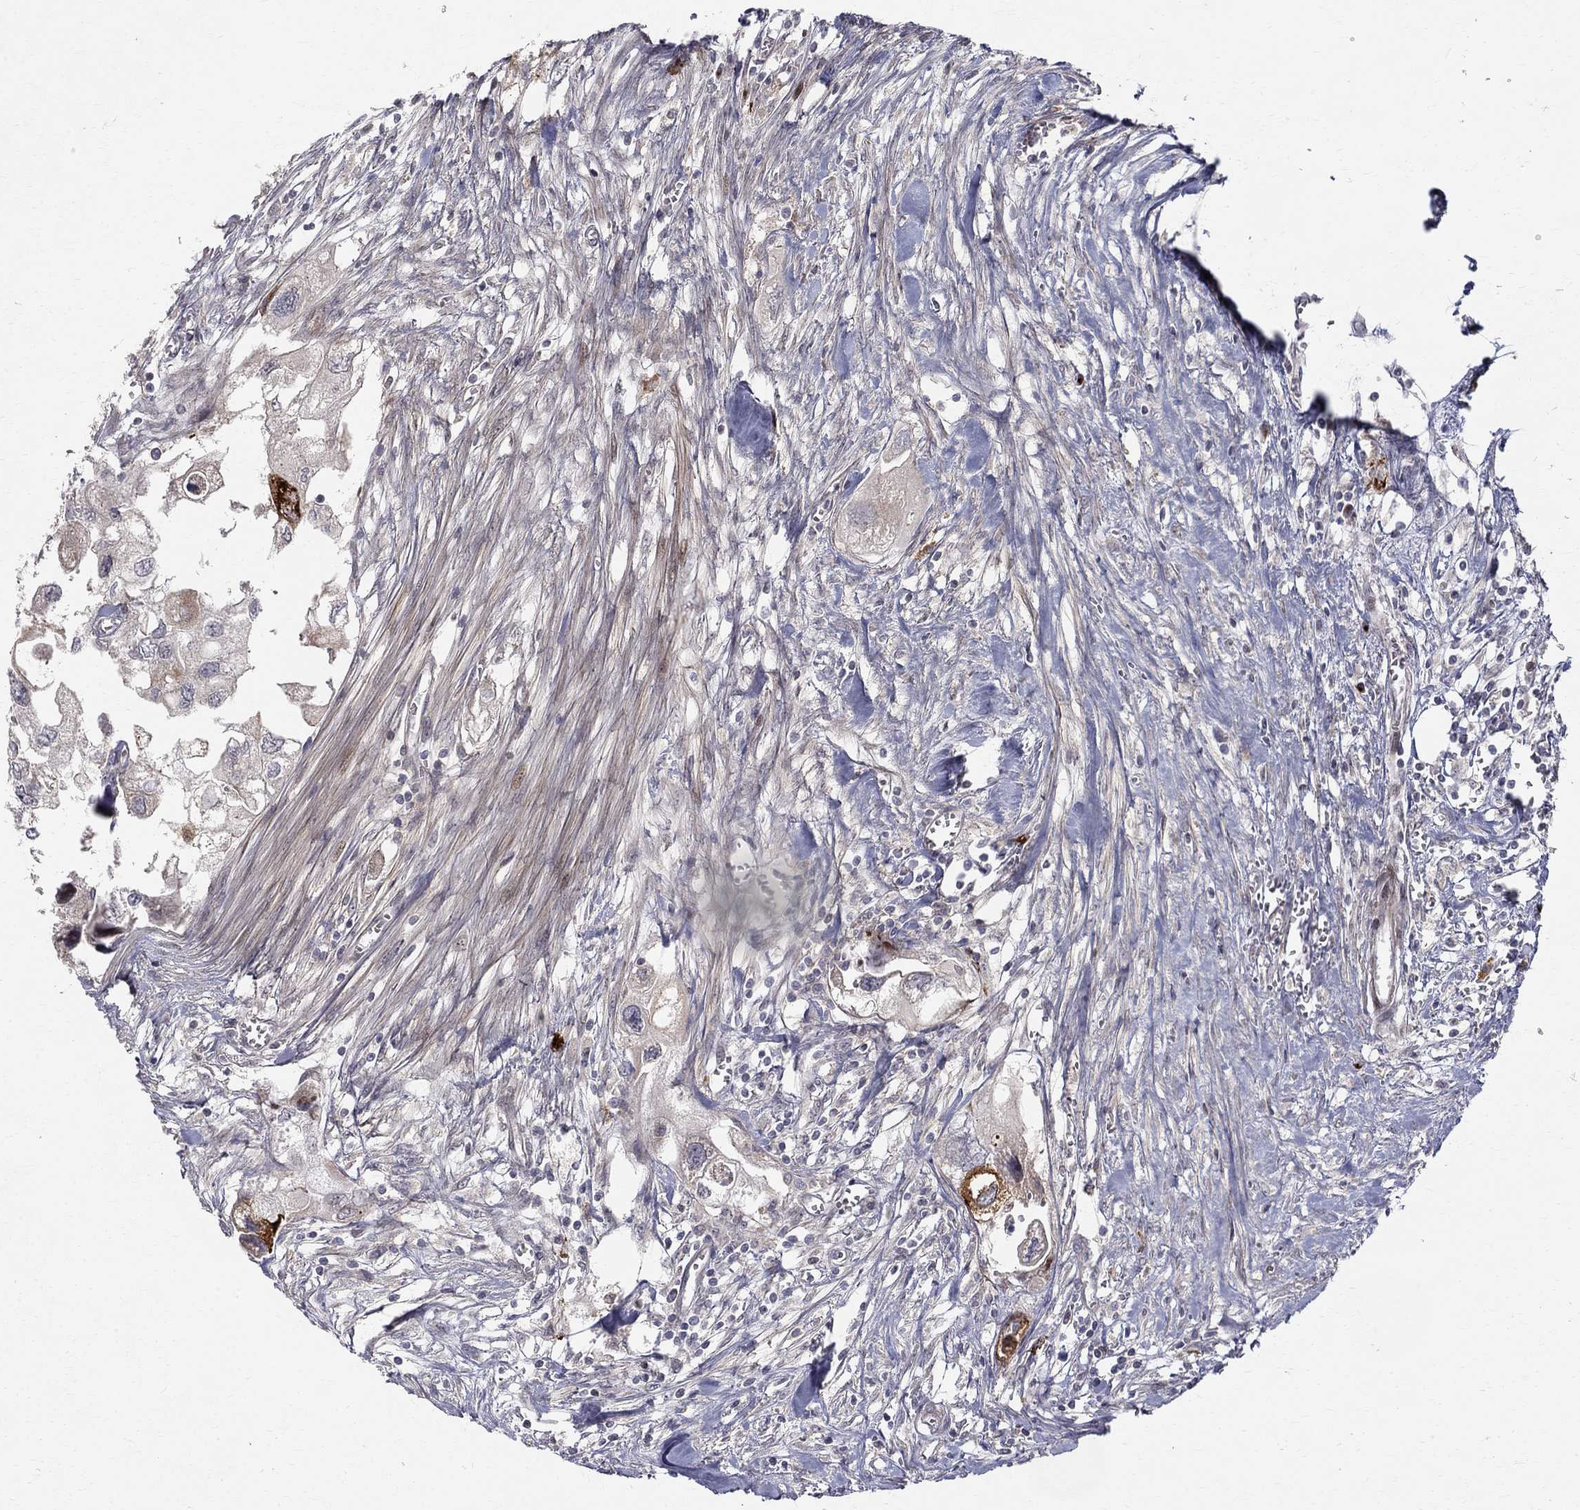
{"staining": {"intensity": "negative", "quantity": "none", "location": "none"}, "tissue": "urothelial cancer", "cell_type": "Tumor cells", "image_type": "cancer", "snomed": [{"axis": "morphology", "description": "Urothelial carcinoma, High grade"}, {"axis": "topography", "description": "Urinary bladder"}], "caption": "A histopathology image of human urothelial carcinoma (high-grade) is negative for staining in tumor cells.", "gene": "WDR19", "patient": {"sex": "male", "age": 59}}